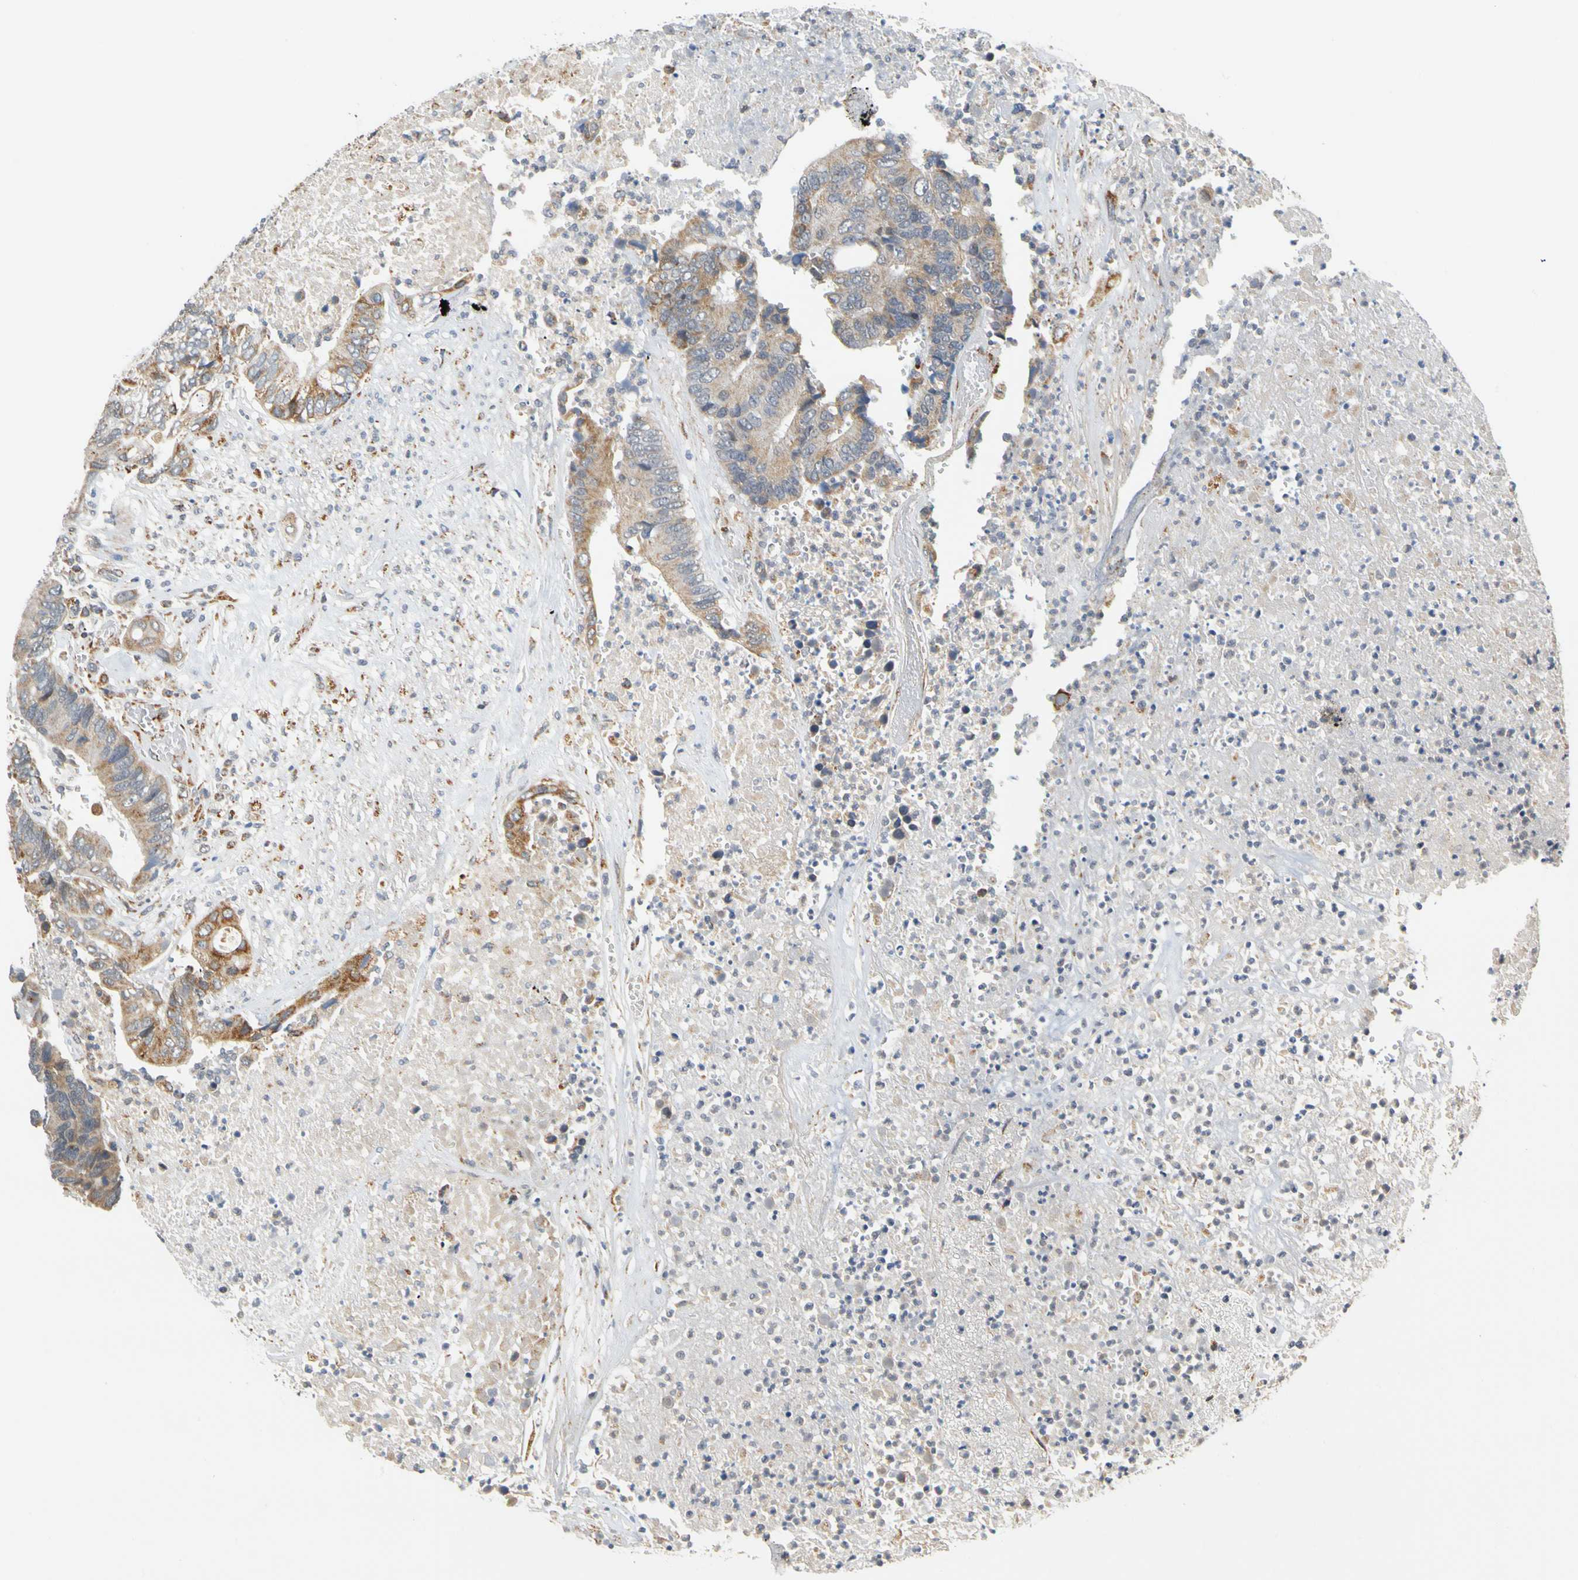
{"staining": {"intensity": "moderate", "quantity": "25%-75%", "location": "cytoplasmic/membranous"}, "tissue": "colorectal cancer", "cell_type": "Tumor cells", "image_type": "cancer", "snomed": [{"axis": "morphology", "description": "Adenocarcinoma, NOS"}, {"axis": "topography", "description": "Rectum"}], "caption": "A medium amount of moderate cytoplasmic/membranous expression is present in approximately 25%-75% of tumor cells in adenocarcinoma (colorectal) tissue. The protein of interest is stained brown, and the nuclei are stained in blue (DAB (3,3'-diaminobenzidine) IHC with brightfield microscopy, high magnification).", "gene": "SFXN3", "patient": {"sex": "male", "age": 55}}